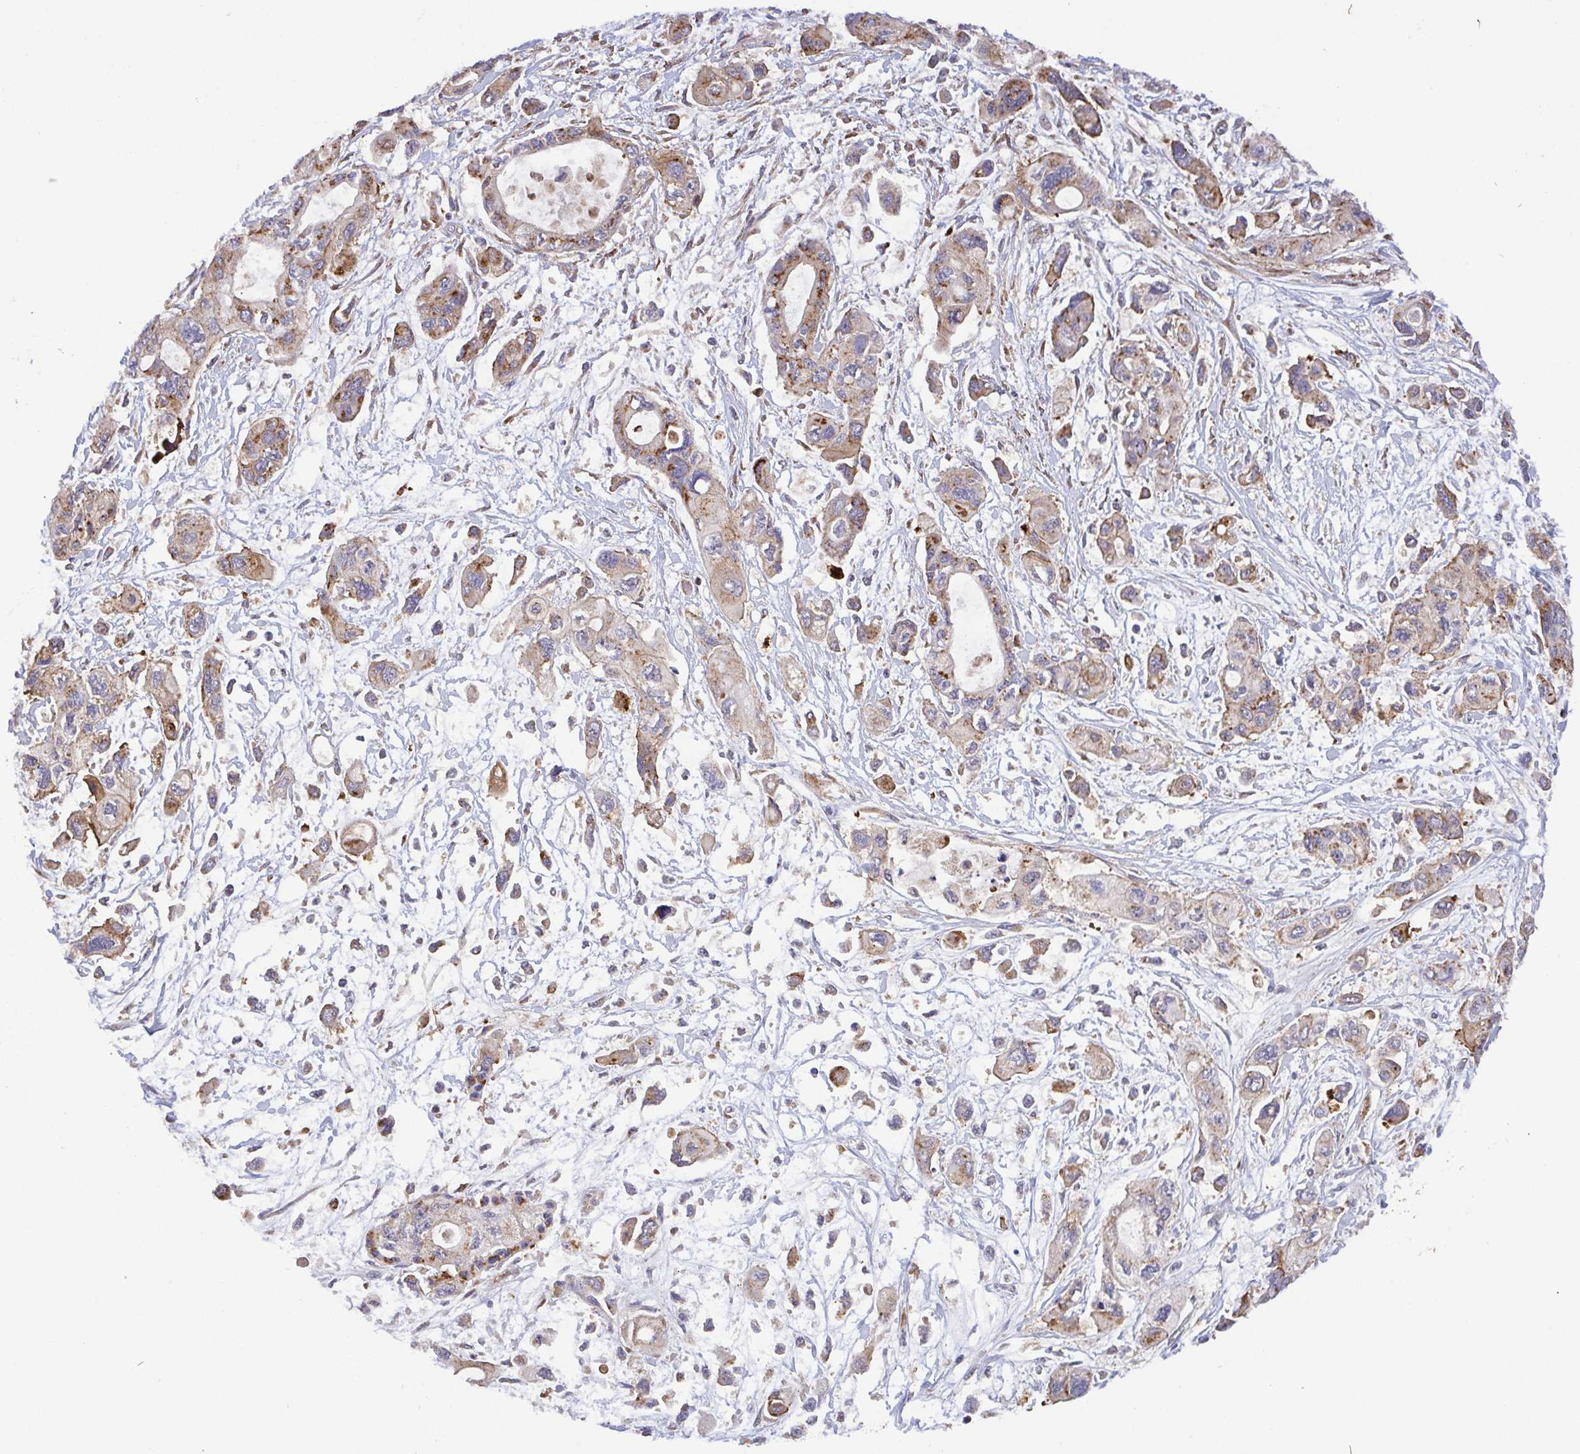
{"staining": {"intensity": "moderate", "quantity": "25%-75%", "location": "cytoplasmic/membranous"}, "tissue": "pancreatic cancer", "cell_type": "Tumor cells", "image_type": "cancer", "snomed": [{"axis": "morphology", "description": "Adenocarcinoma, NOS"}, {"axis": "topography", "description": "Pancreas"}], "caption": "A brown stain labels moderate cytoplasmic/membranous staining of a protein in human adenocarcinoma (pancreatic) tumor cells. The staining was performed using DAB, with brown indicating positive protein expression. Nuclei are stained blue with hematoxylin.", "gene": "TM9SF4", "patient": {"sex": "female", "age": 47}}